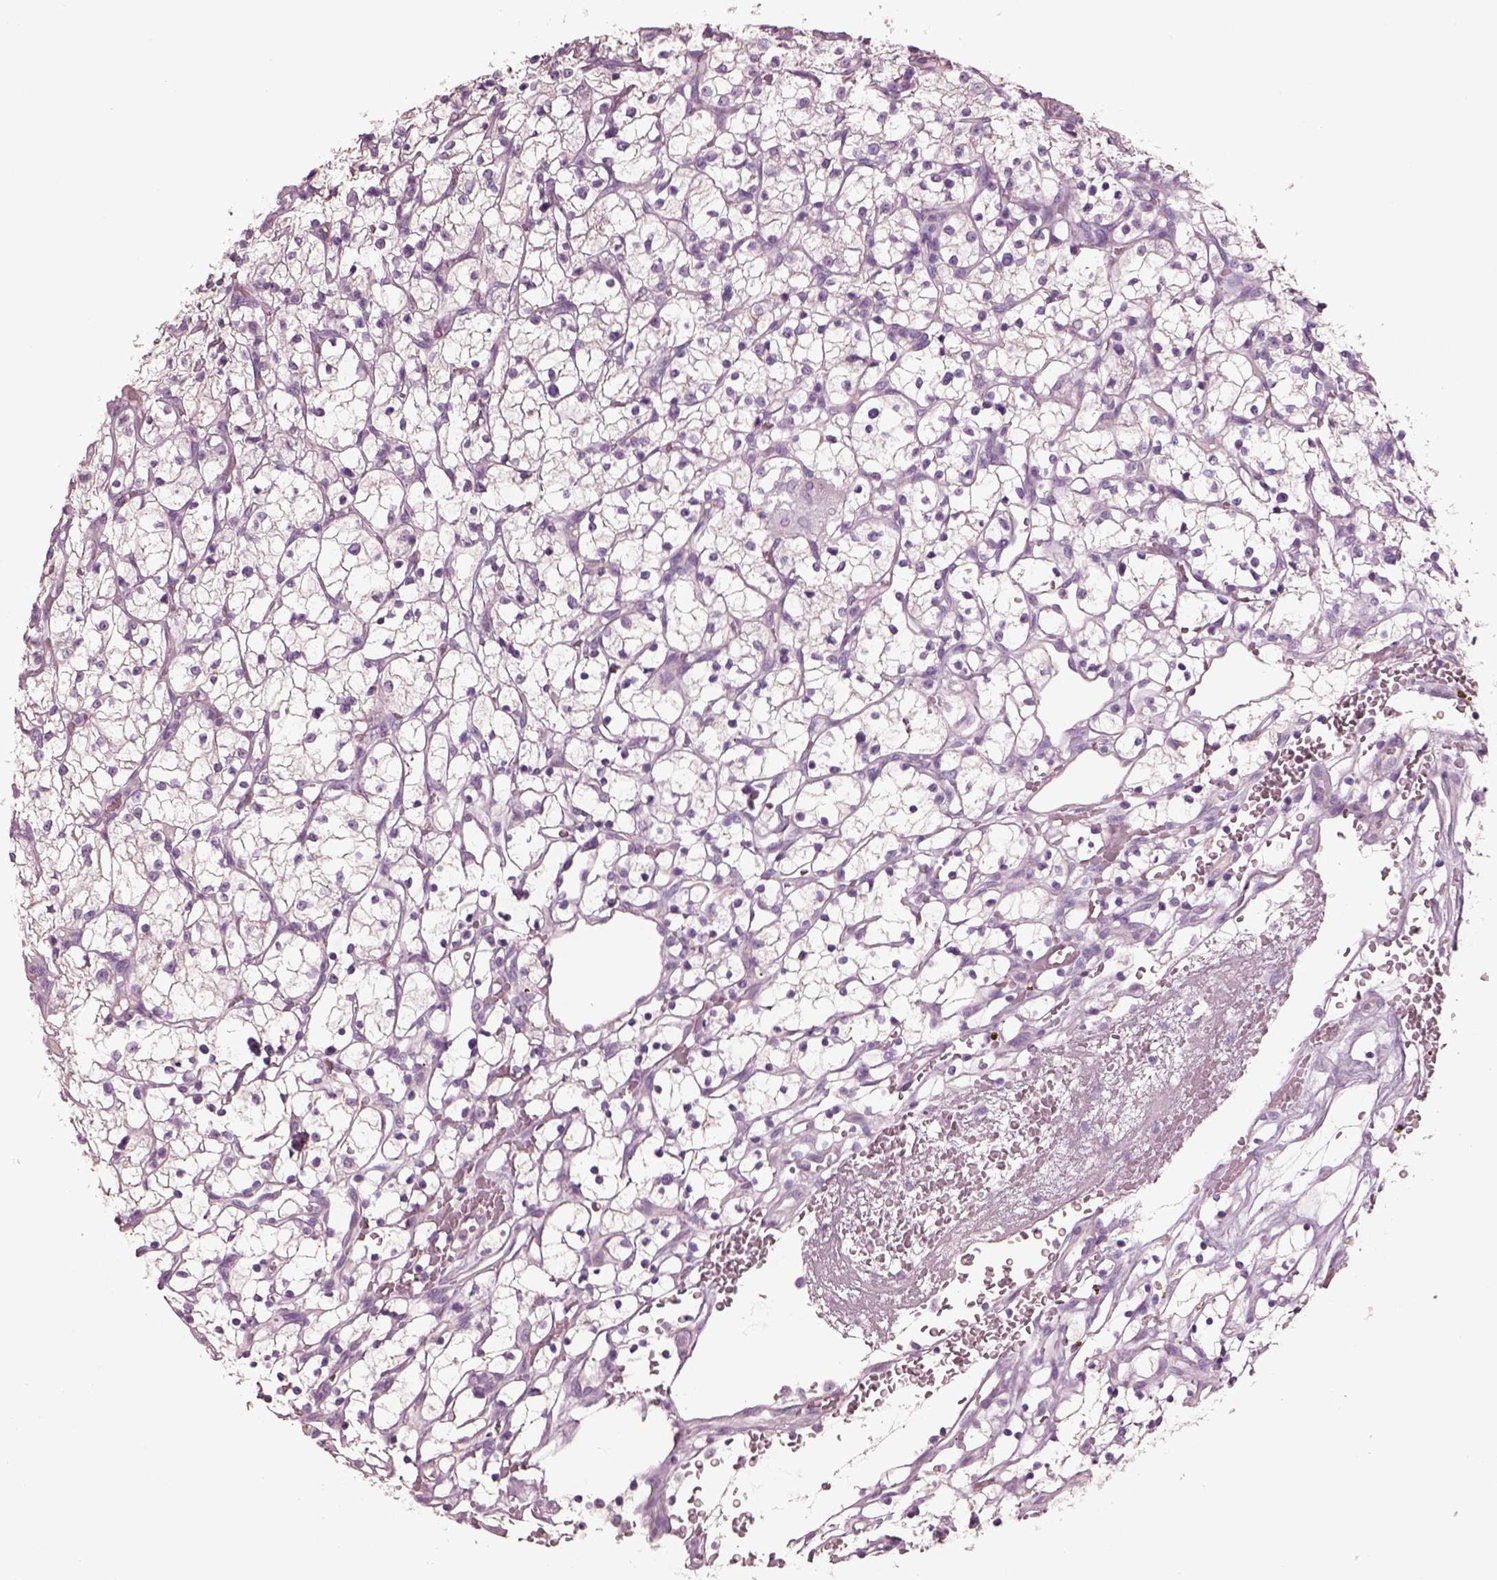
{"staining": {"intensity": "negative", "quantity": "none", "location": "none"}, "tissue": "renal cancer", "cell_type": "Tumor cells", "image_type": "cancer", "snomed": [{"axis": "morphology", "description": "Adenocarcinoma, NOS"}, {"axis": "topography", "description": "Kidney"}], "caption": "A photomicrograph of adenocarcinoma (renal) stained for a protein displays no brown staining in tumor cells.", "gene": "IGLL1", "patient": {"sex": "female", "age": 64}}